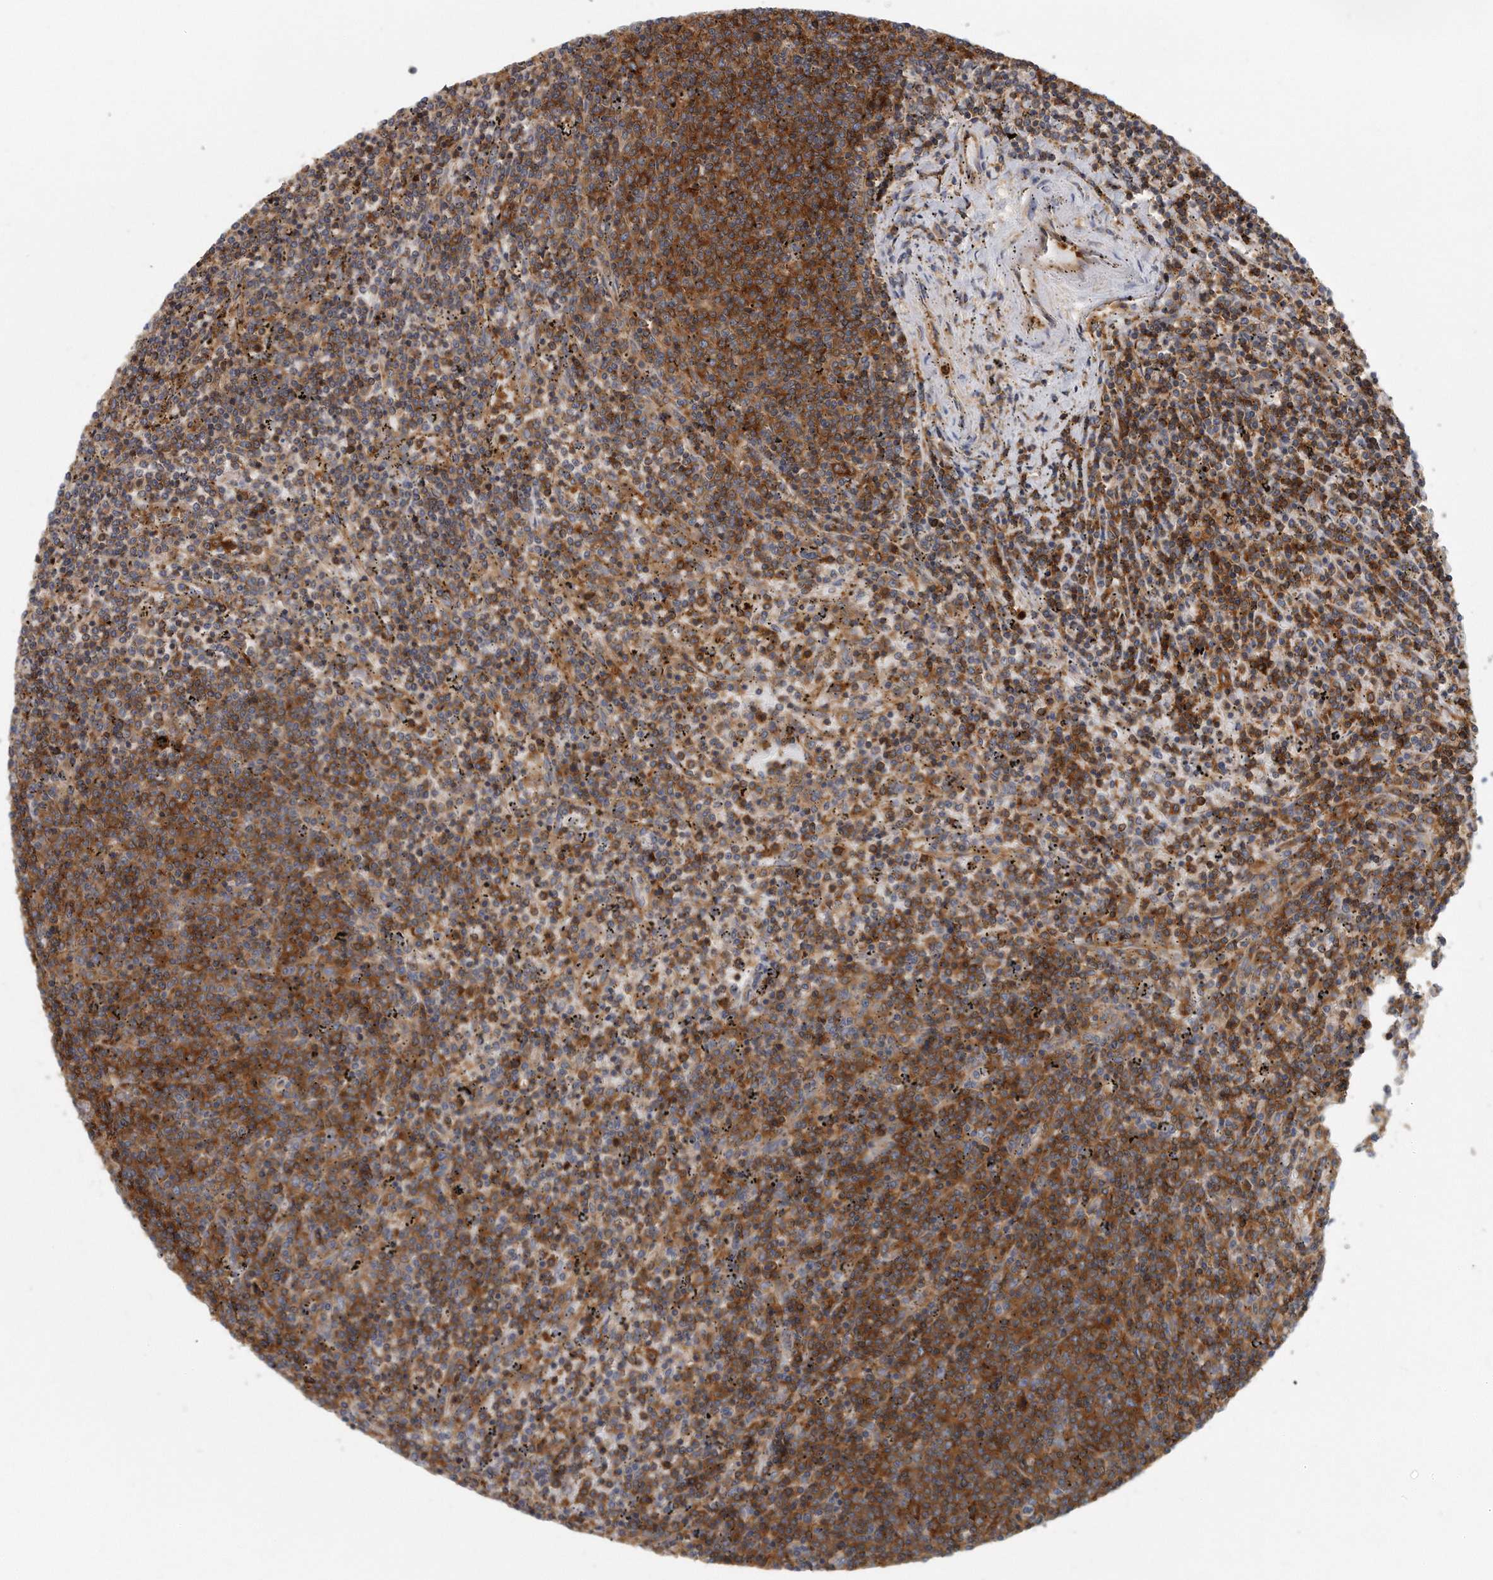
{"staining": {"intensity": "strong", "quantity": ">75%", "location": "cytoplasmic/membranous"}, "tissue": "lymphoma", "cell_type": "Tumor cells", "image_type": "cancer", "snomed": [{"axis": "morphology", "description": "Malignant lymphoma, non-Hodgkin's type, Low grade"}, {"axis": "topography", "description": "Spleen"}], "caption": "The immunohistochemical stain highlights strong cytoplasmic/membranous staining in tumor cells of lymphoma tissue. Nuclei are stained in blue.", "gene": "EIF3I", "patient": {"sex": "female", "age": 50}}